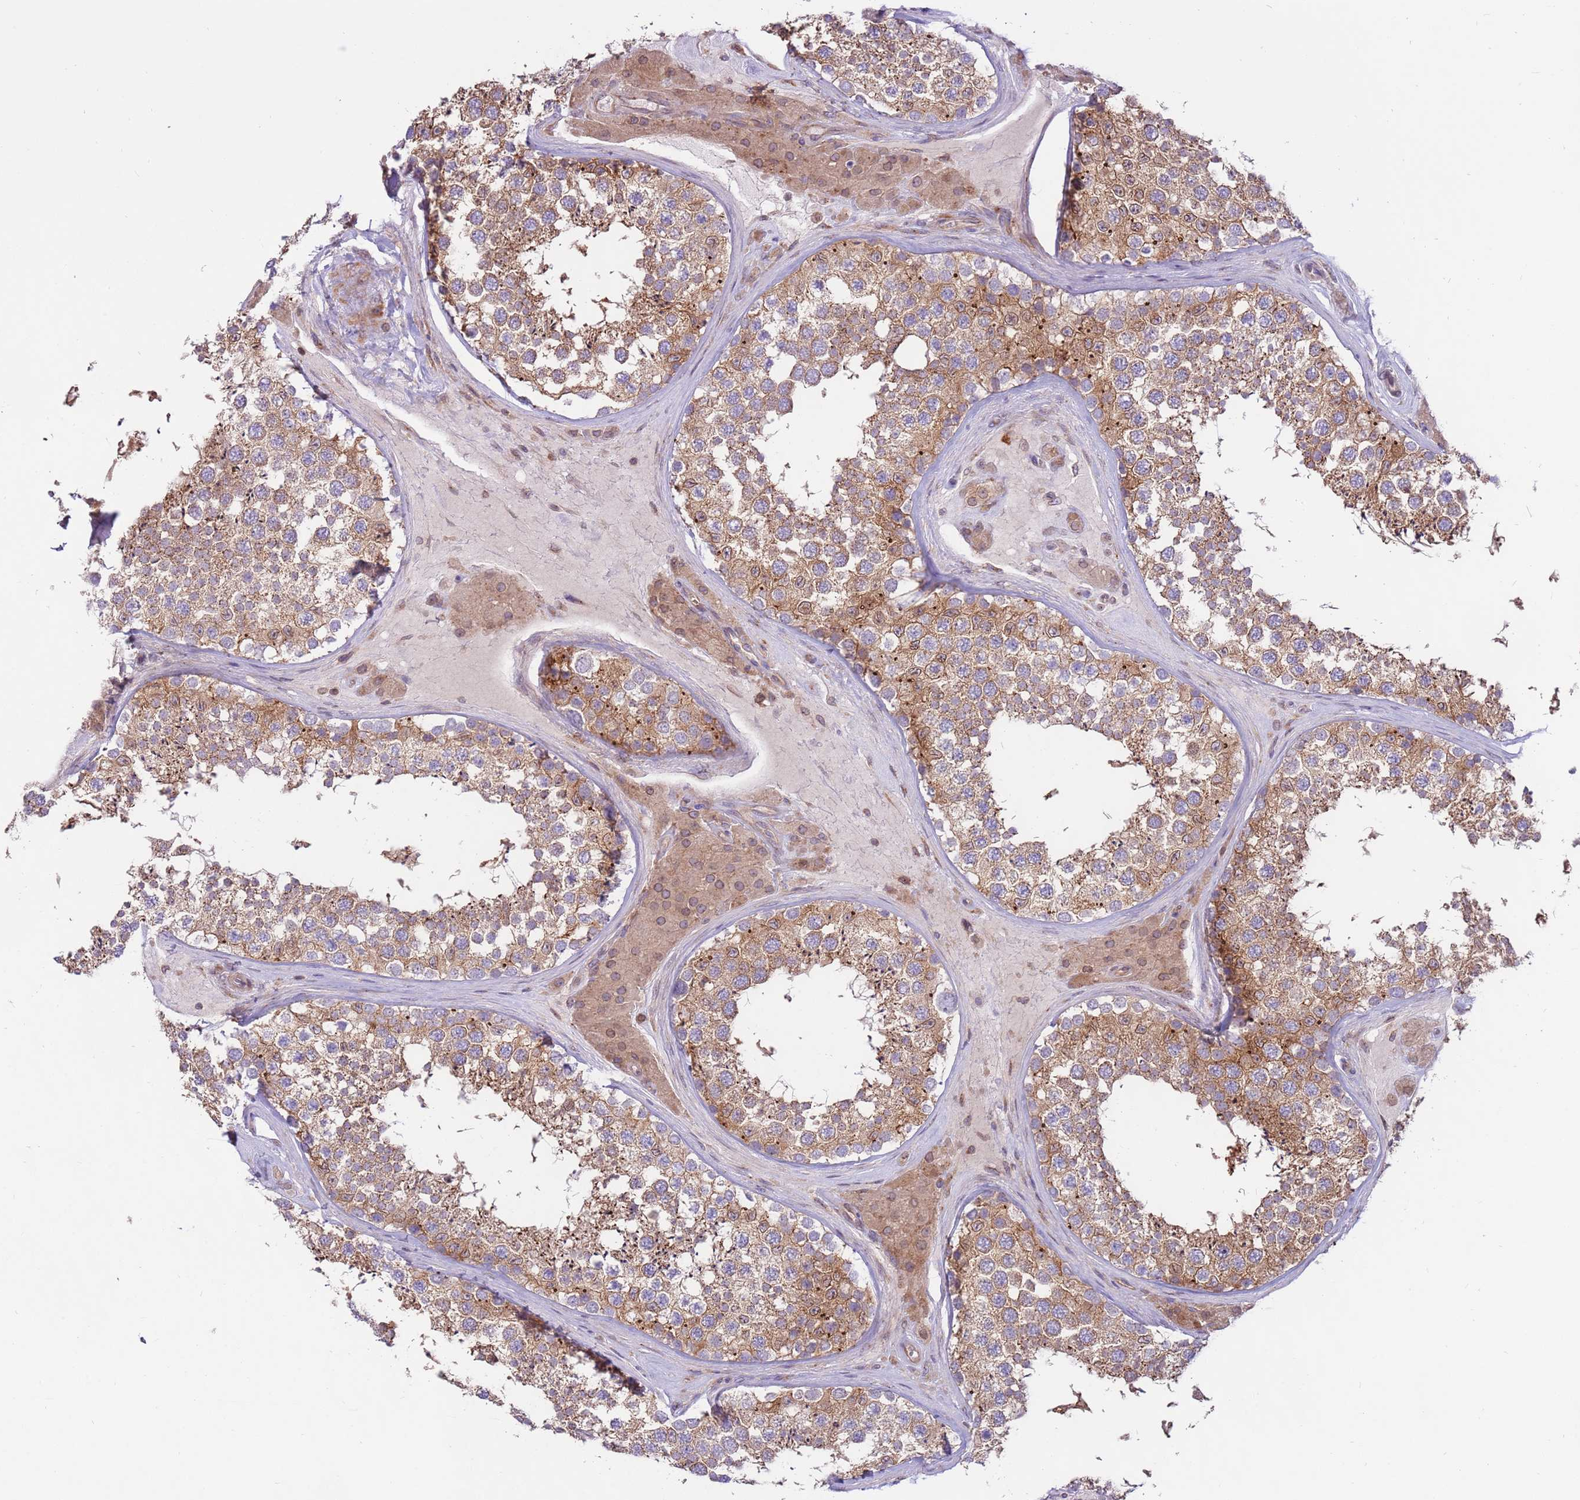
{"staining": {"intensity": "moderate", "quantity": ">75%", "location": "cytoplasmic/membranous"}, "tissue": "testis", "cell_type": "Cells in seminiferous ducts", "image_type": "normal", "snomed": [{"axis": "morphology", "description": "Normal tissue, NOS"}, {"axis": "topography", "description": "Testis"}], "caption": "IHC micrograph of normal testis: testis stained using immunohistochemistry (IHC) shows medium levels of moderate protein expression localized specifically in the cytoplasmic/membranous of cells in seminiferous ducts, appearing as a cytoplasmic/membranous brown color.", "gene": "DDX19B", "patient": {"sex": "male", "age": 46}}